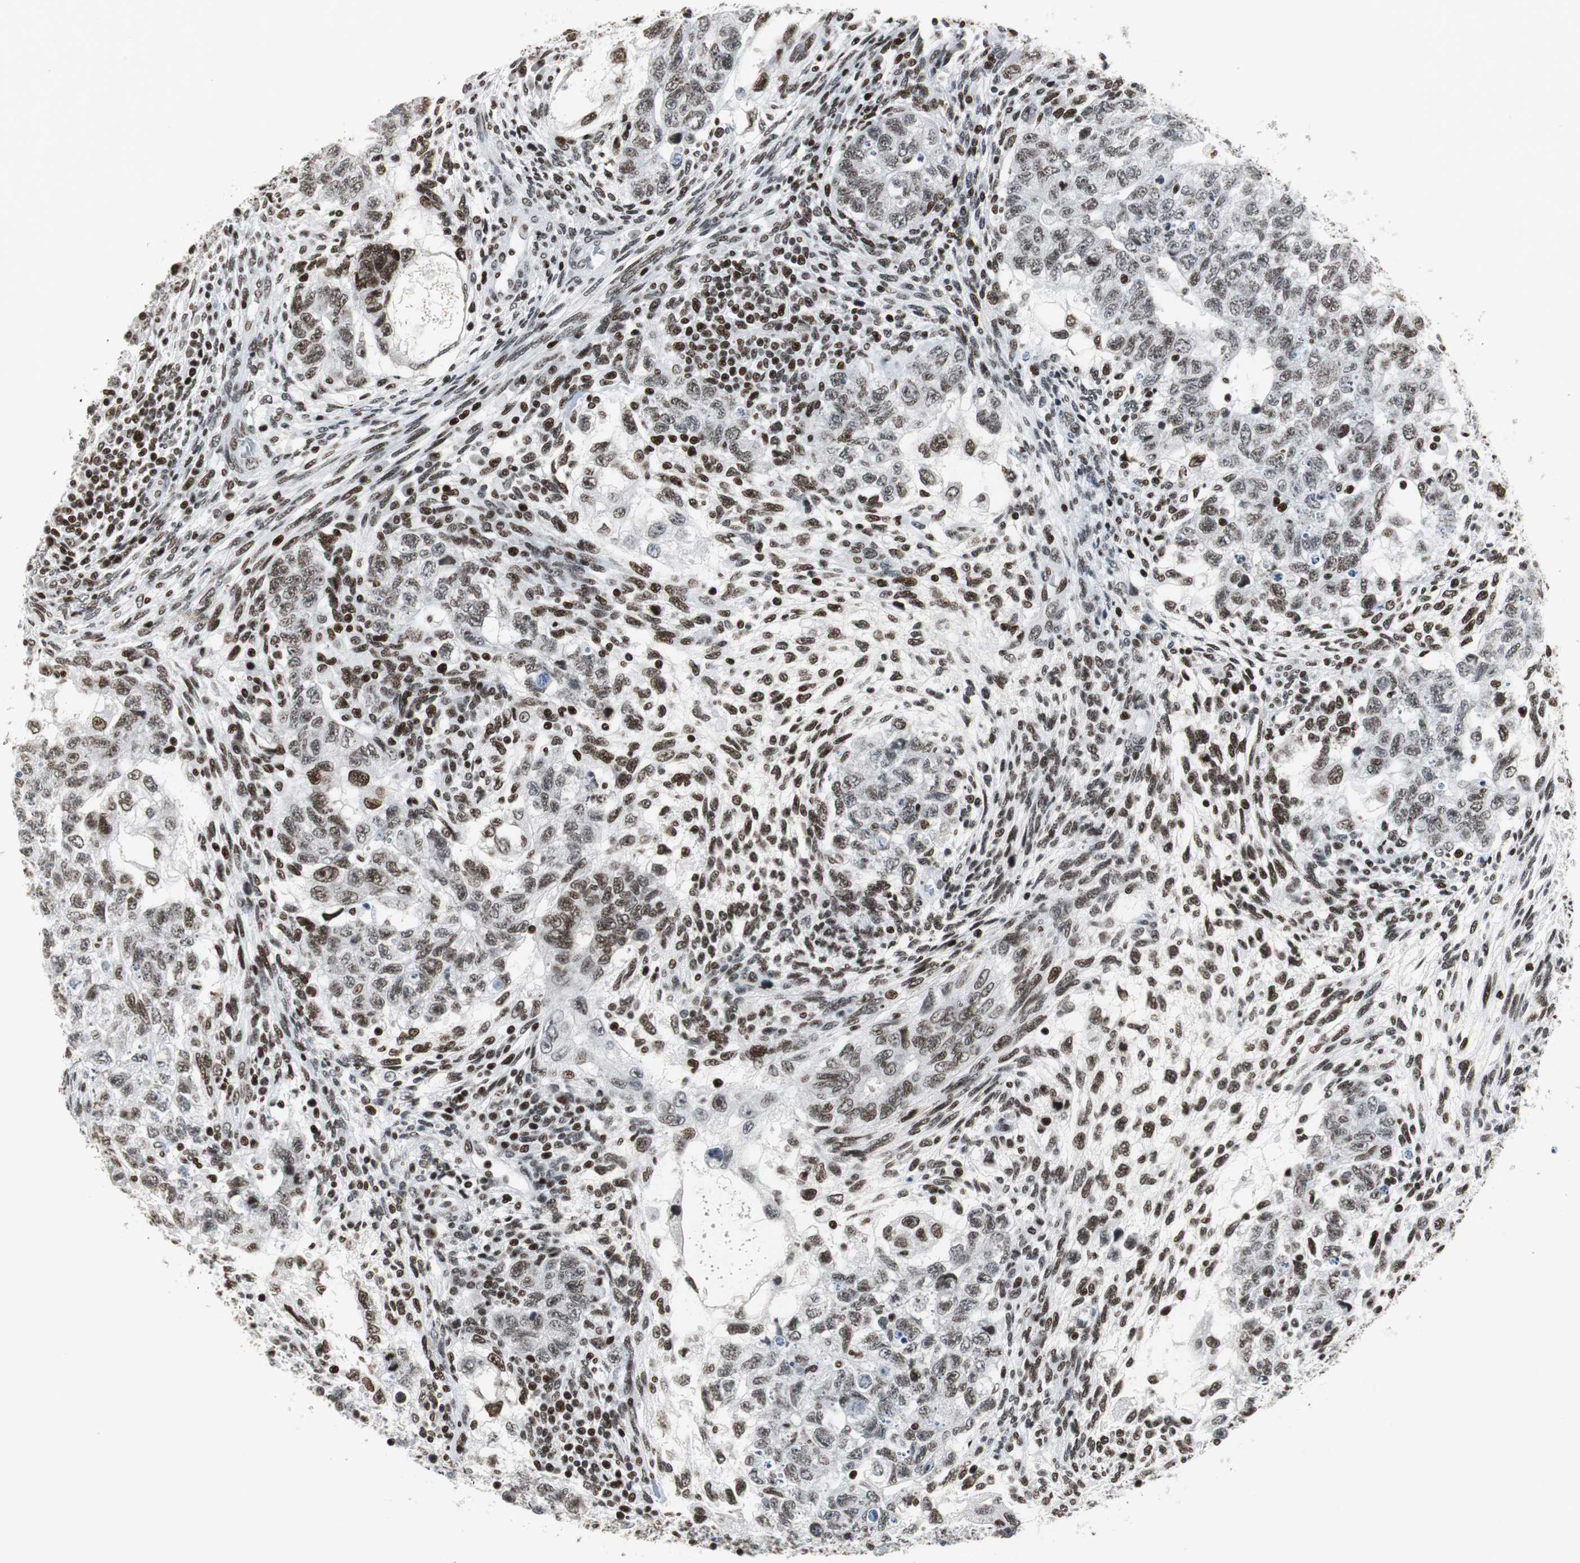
{"staining": {"intensity": "moderate", "quantity": ">75%", "location": "nuclear"}, "tissue": "testis cancer", "cell_type": "Tumor cells", "image_type": "cancer", "snomed": [{"axis": "morphology", "description": "Normal tissue, NOS"}, {"axis": "morphology", "description": "Carcinoma, Embryonal, NOS"}, {"axis": "topography", "description": "Testis"}], "caption": "DAB immunohistochemical staining of embryonal carcinoma (testis) displays moderate nuclear protein staining in about >75% of tumor cells. Using DAB (brown) and hematoxylin (blue) stains, captured at high magnification using brightfield microscopy.", "gene": "RBBP4", "patient": {"sex": "male", "age": 36}}